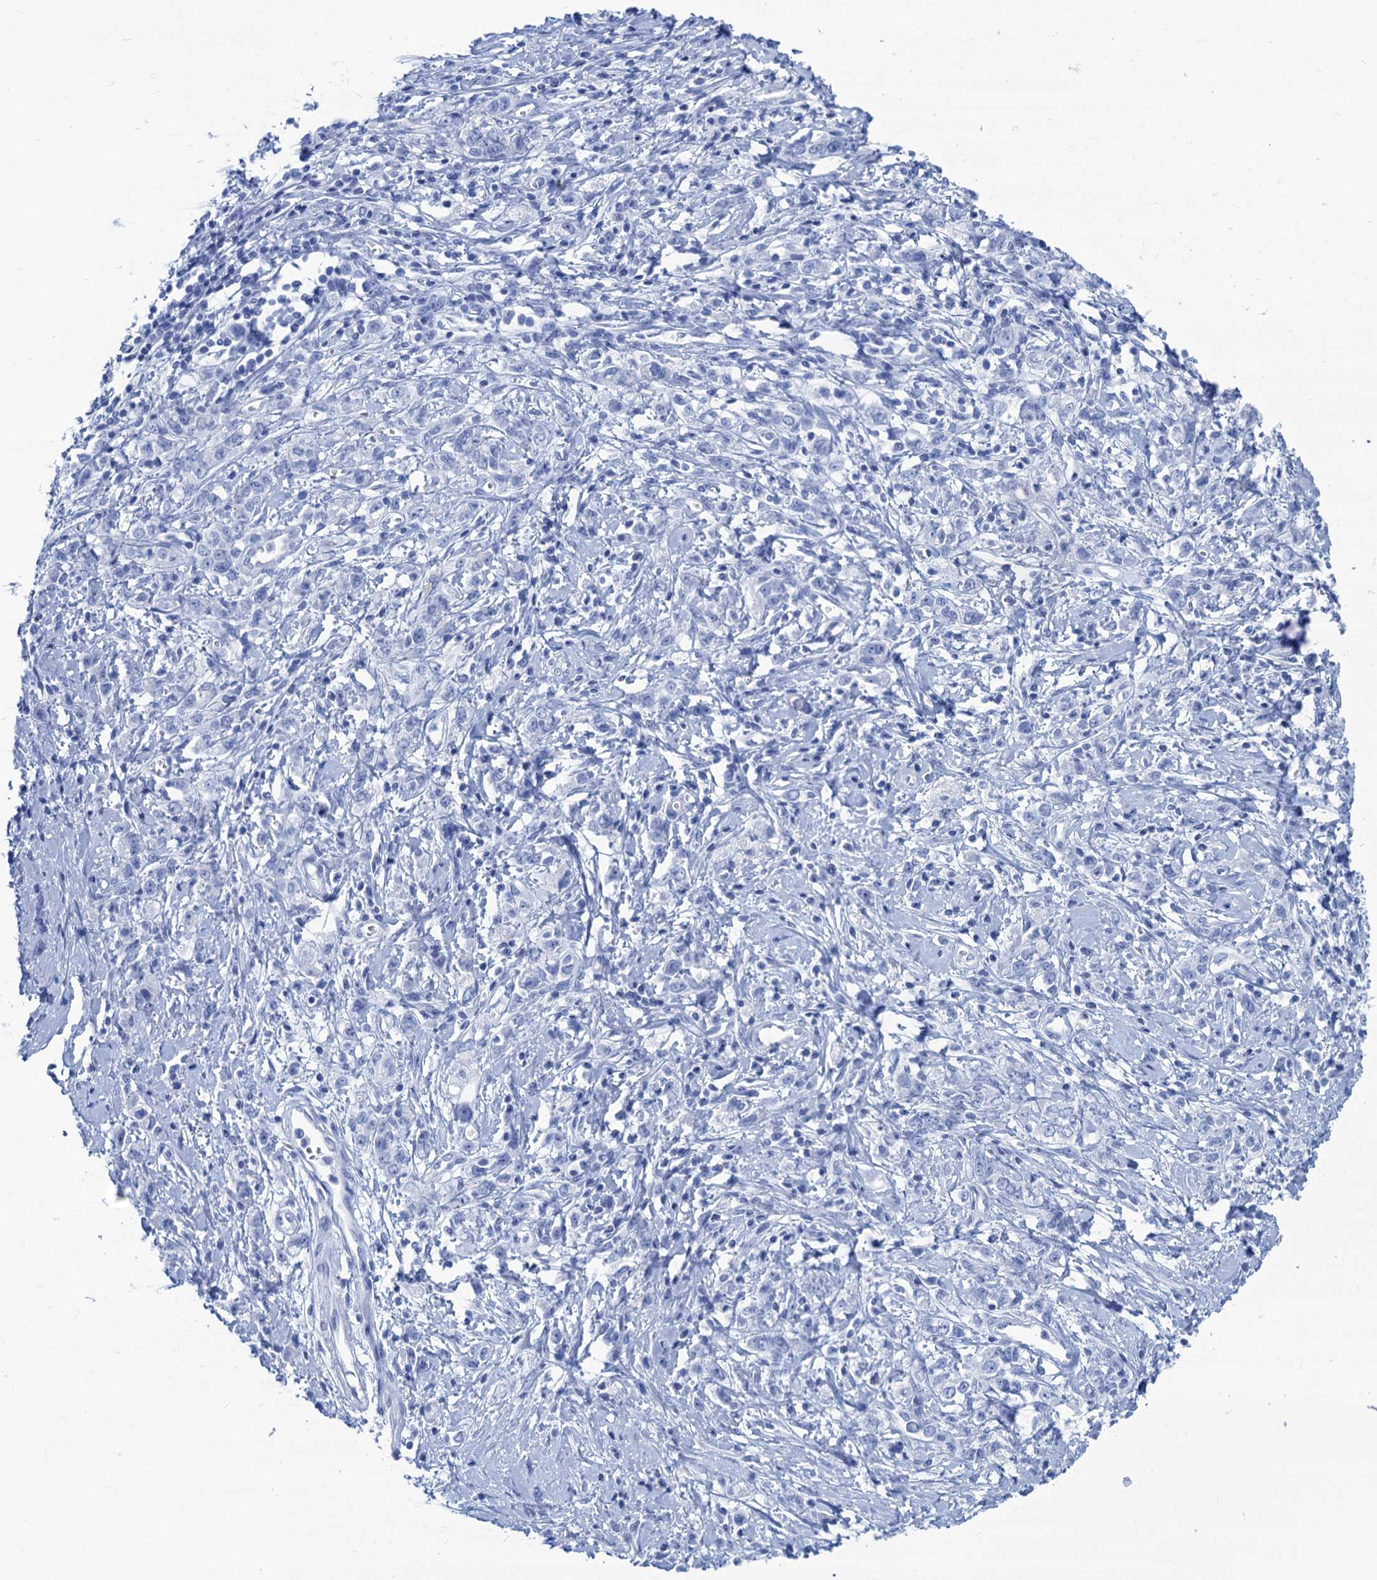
{"staining": {"intensity": "negative", "quantity": "none", "location": "none"}, "tissue": "stomach cancer", "cell_type": "Tumor cells", "image_type": "cancer", "snomed": [{"axis": "morphology", "description": "Adenocarcinoma, NOS"}, {"axis": "topography", "description": "Stomach"}], "caption": "Immunohistochemical staining of stomach cancer (adenocarcinoma) demonstrates no significant expression in tumor cells.", "gene": "CABYR", "patient": {"sex": "female", "age": 76}}